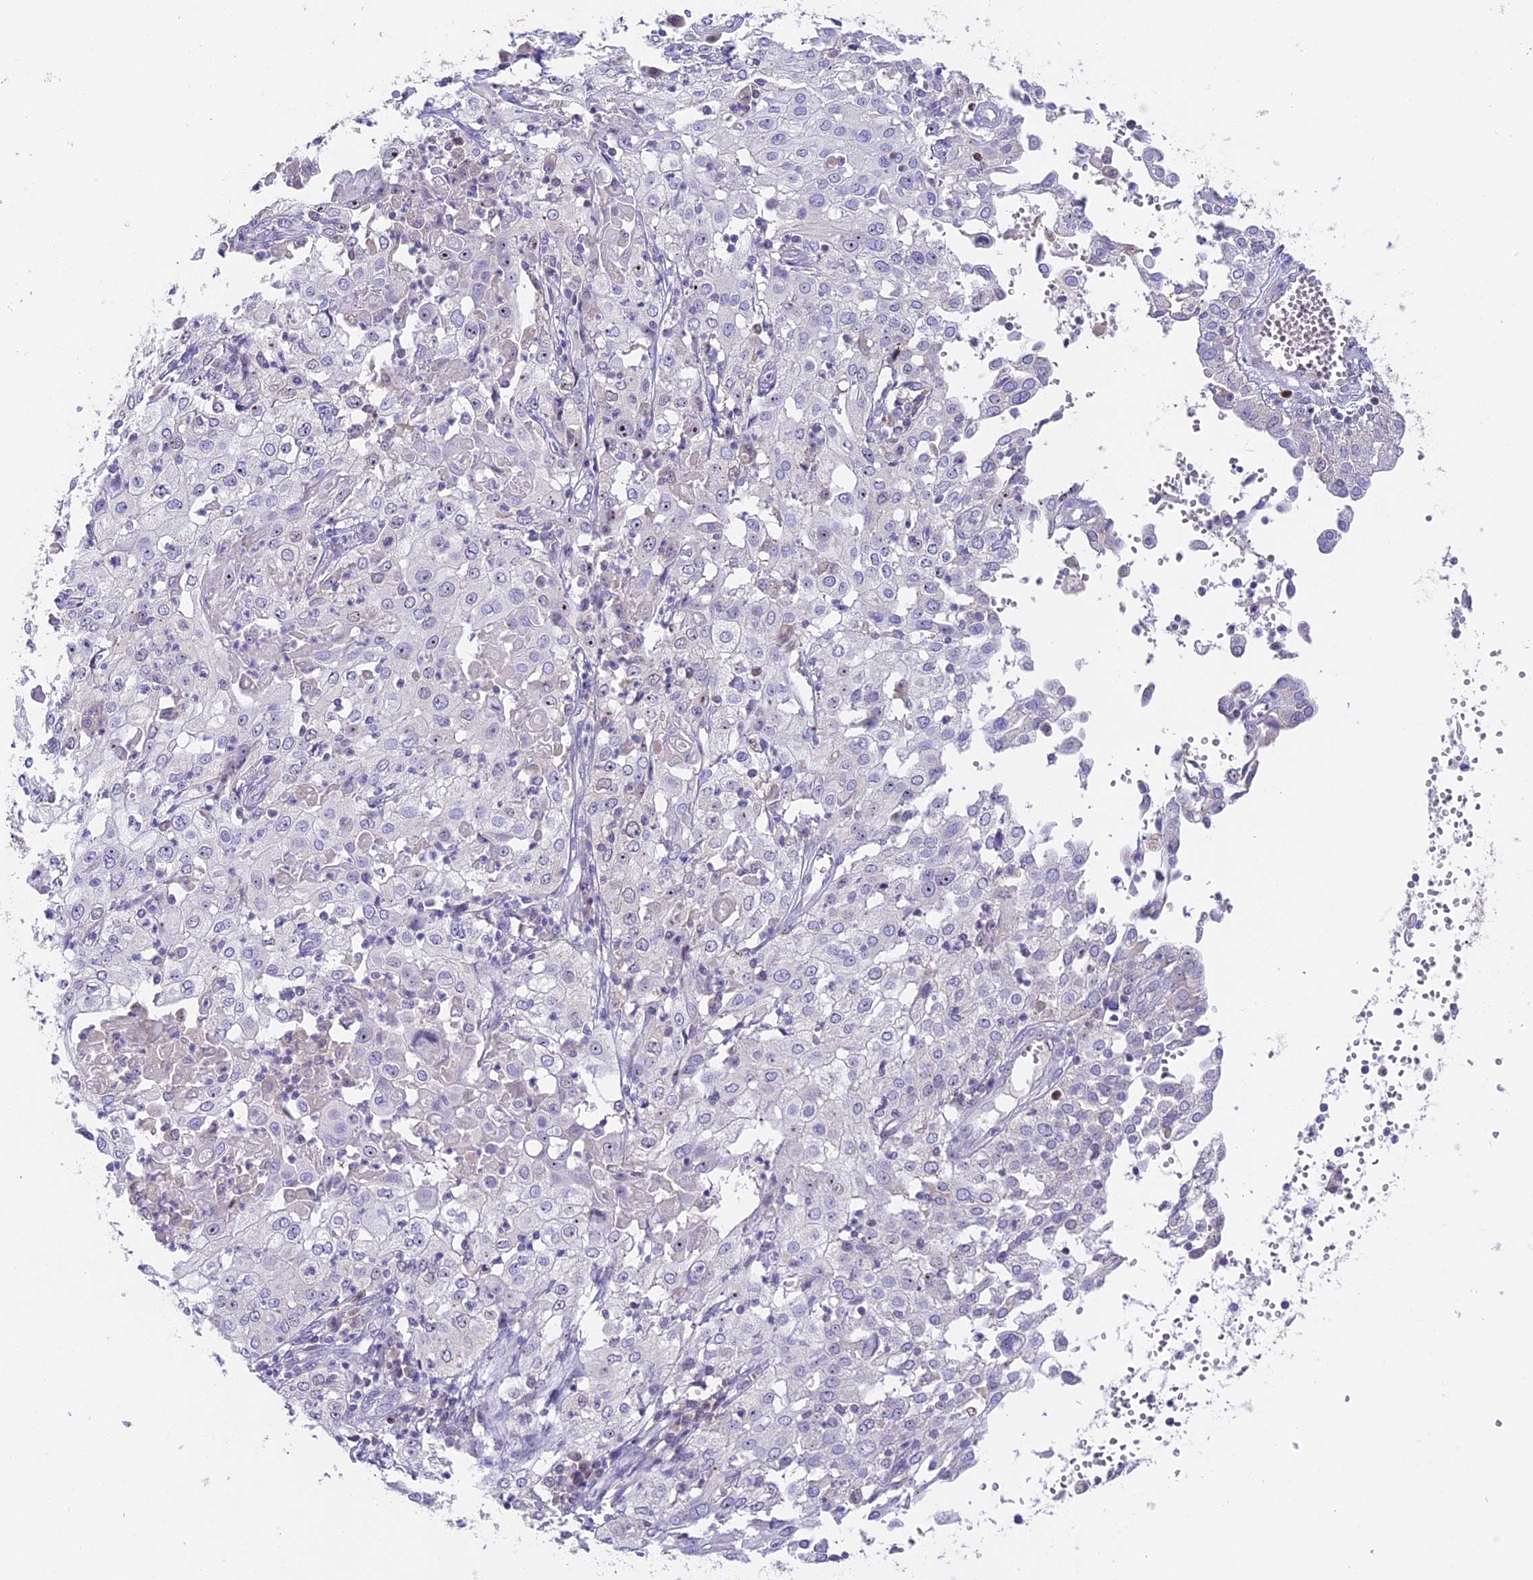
{"staining": {"intensity": "moderate", "quantity": "25%-75%", "location": "nuclear"}, "tissue": "cervical cancer", "cell_type": "Tumor cells", "image_type": "cancer", "snomed": [{"axis": "morphology", "description": "Squamous cell carcinoma, NOS"}, {"axis": "topography", "description": "Cervix"}], "caption": "Immunohistochemistry (IHC) (DAB) staining of squamous cell carcinoma (cervical) shows moderate nuclear protein expression in approximately 25%-75% of tumor cells.", "gene": "RAD51", "patient": {"sex": "female", "age": 39}}